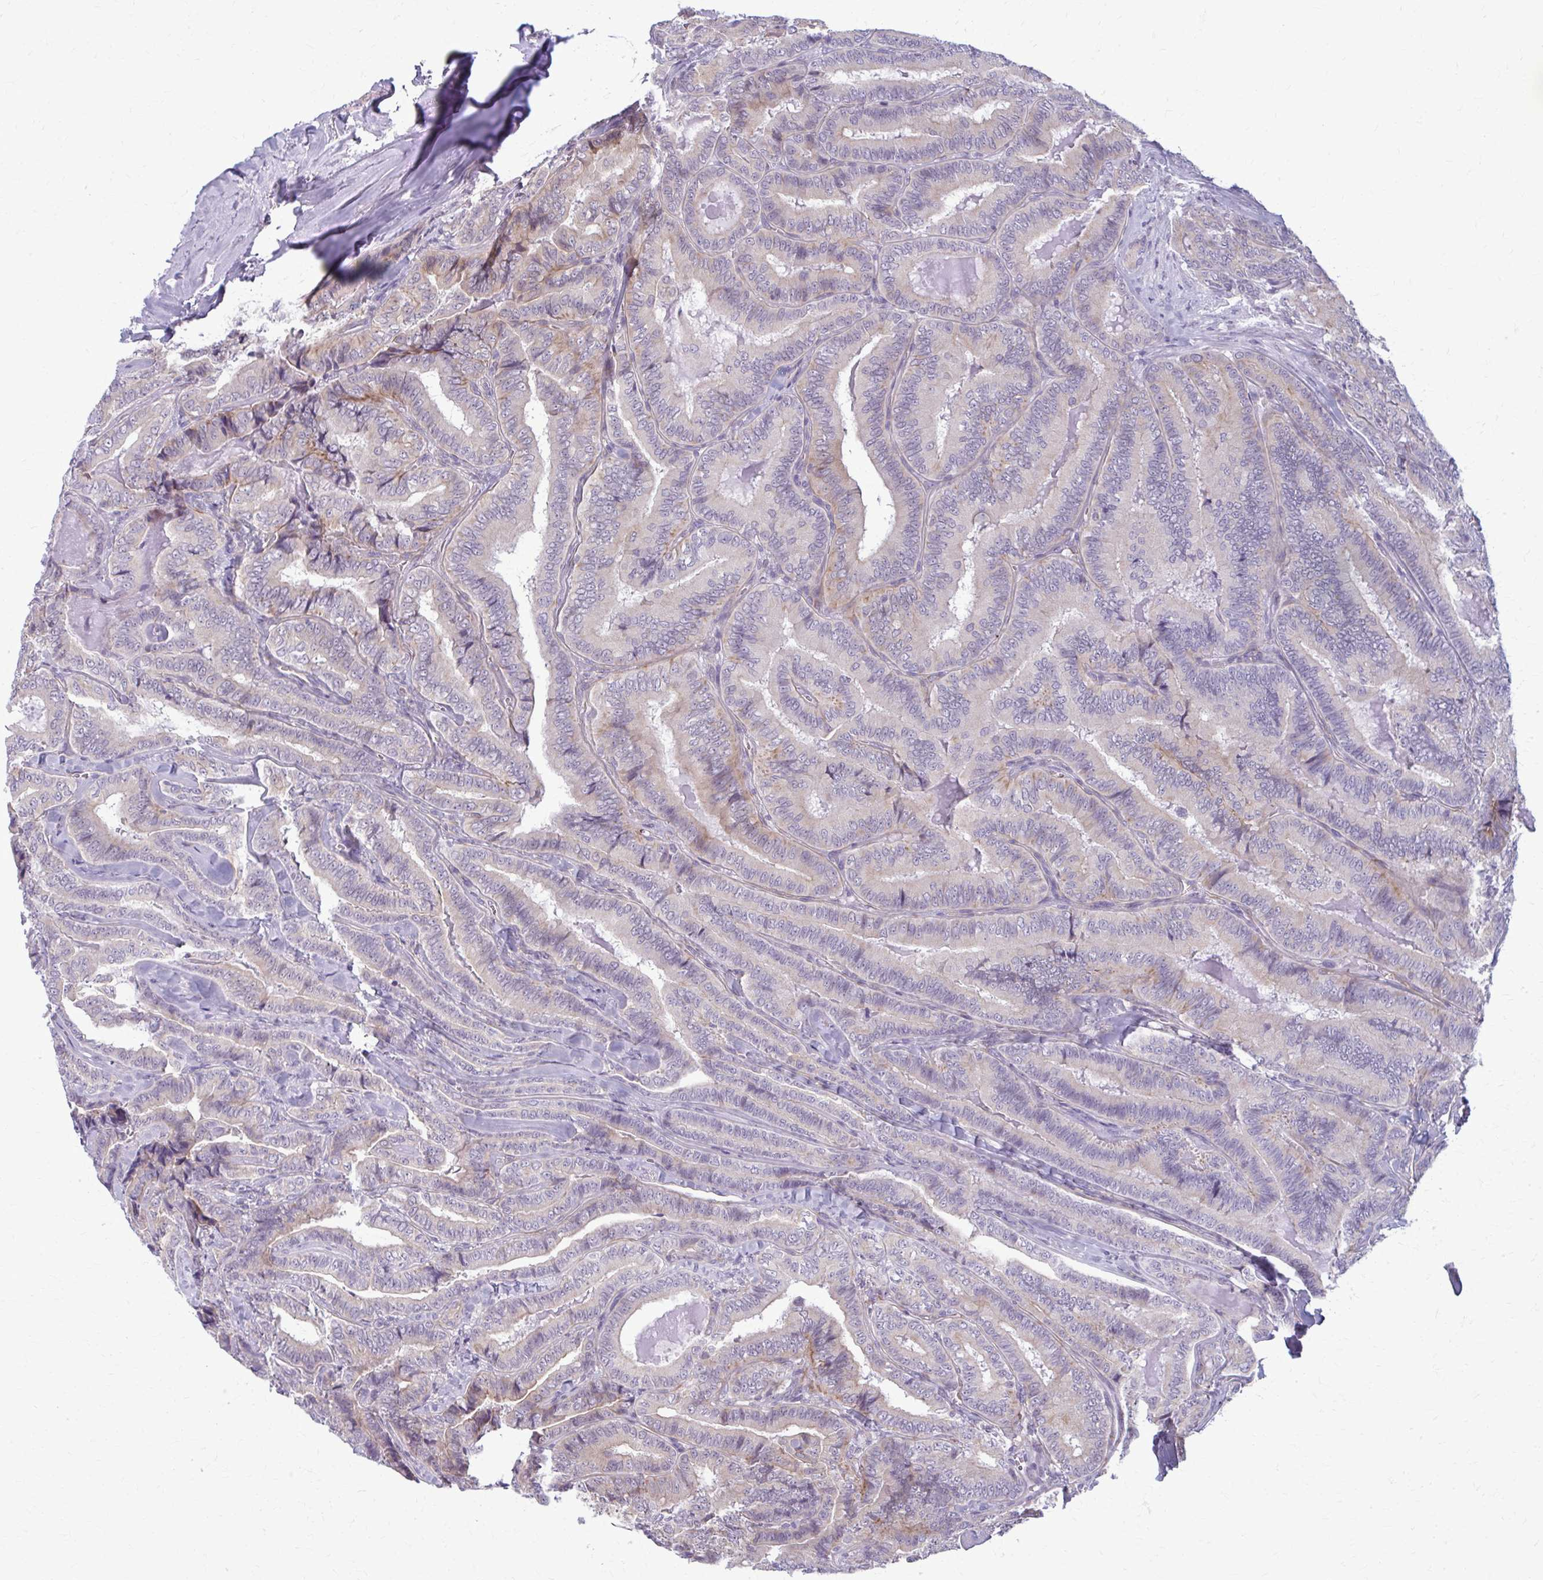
{"staining": {"intensity": "weak", "quantity": "<25%", "location": "cytoplasmic/membranous"}, "tissue": "thyroid cancer", "cell_type": "Tumor cells", "image_type": "cancer", "snomed": [{"axis": "morphology", "description": "Papillary adenocarcinoma, NOS"}, {"axis": "topography", "description": "Thyroid gland"}], "caption": "Papillary adenocarcinoma (thyroid) stained for a protein using immunohistochemistry displays no staining tumor cells.", "gene": "NUMBL", "patient": {"sex": "male", "age": 61}}